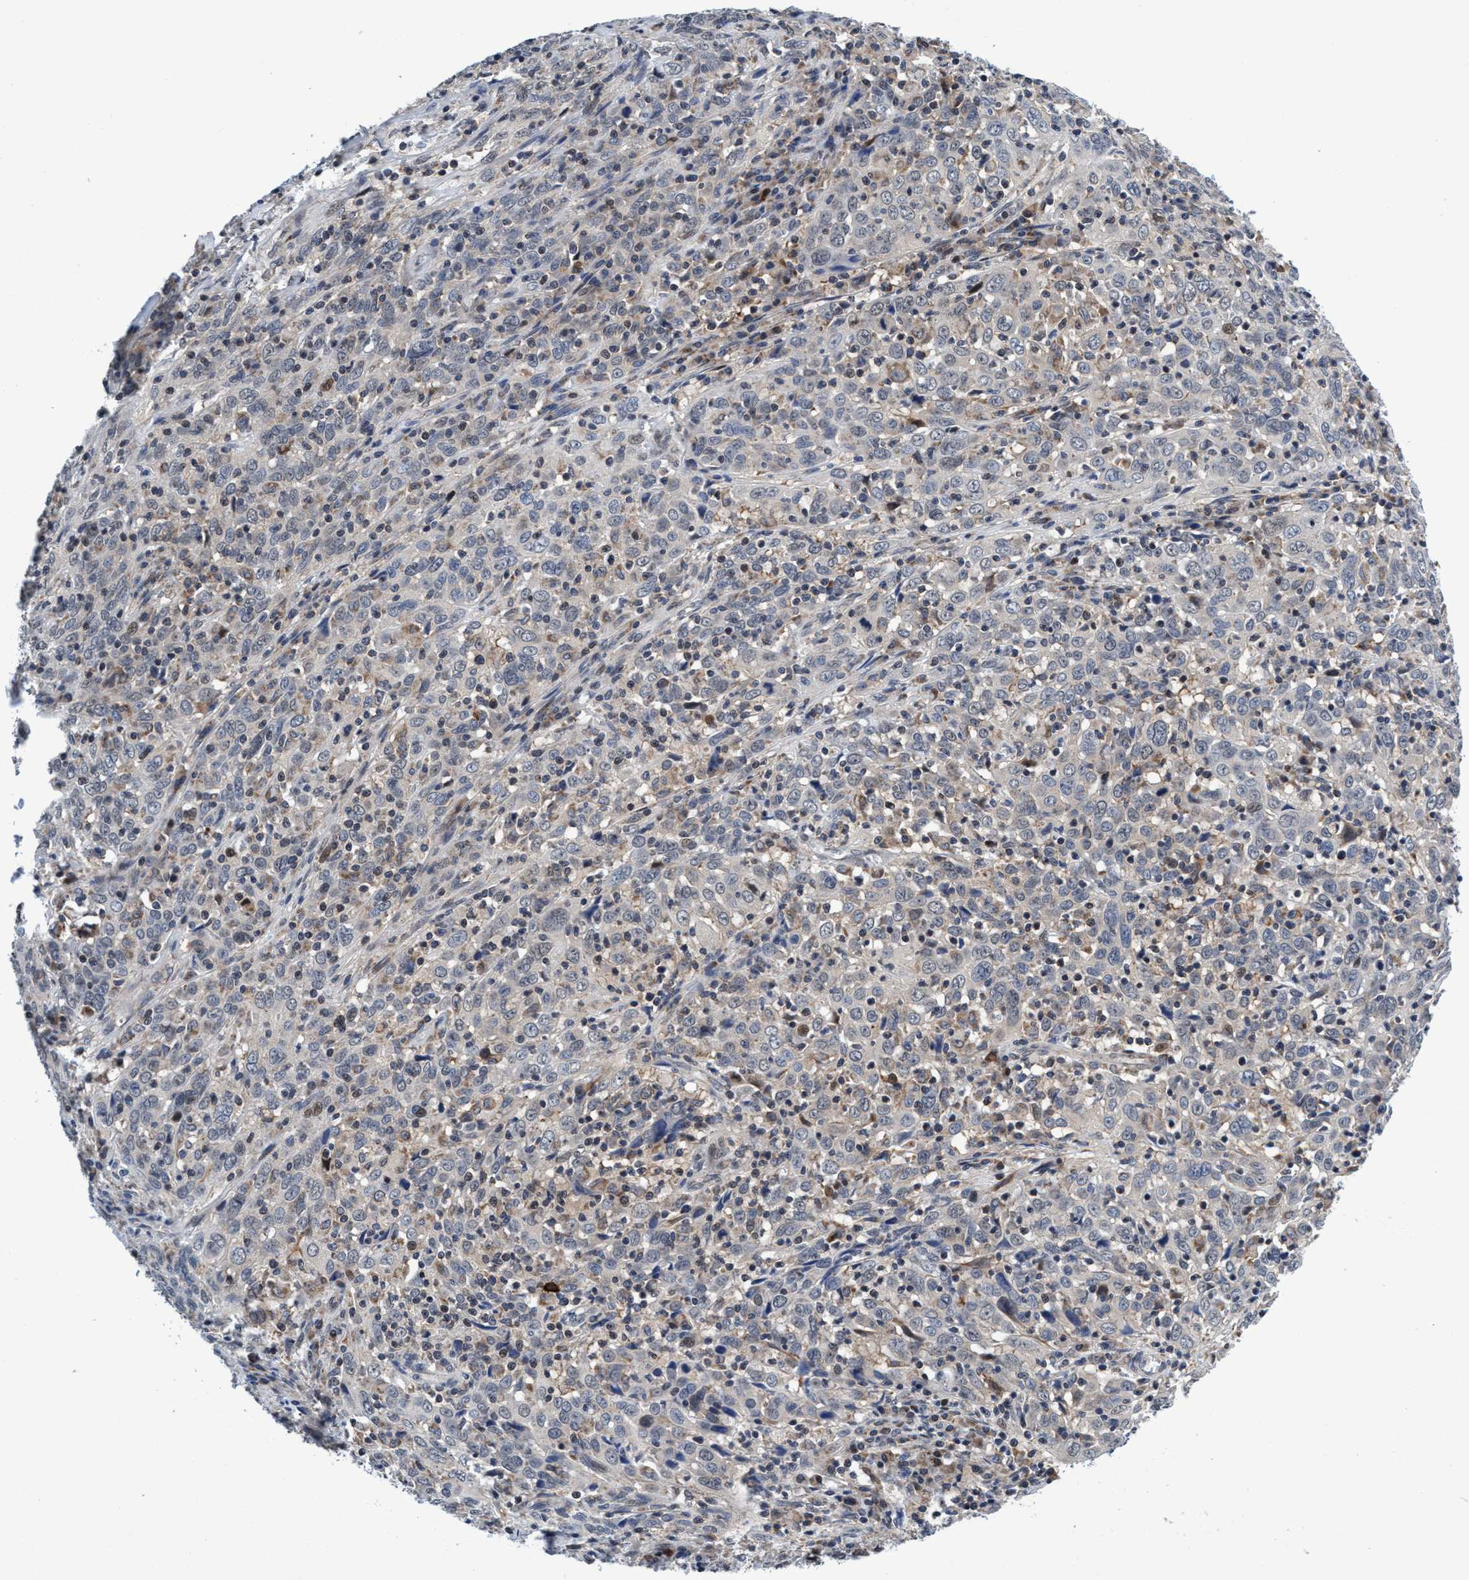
{"staining": {"intensity": "negative", "quantity": "none", "location": "none"}, "tissue": "cervical cancer", "cell_type": "Tumor cells", "image_type": "cancer", "snomed": [{"axis": "morphology", "description": "Squamous cell carcinoma, NOS"}, {"axis": "topography", "description": "Cervix"}], "caption": "Tumor cells are negative for brown protein staining in cervical cancer. Brightfield microscopy of immunohistochemistry (IHC) stained with DAB (3,3'-diaminobenzidine) (brown) and hematoxylin (blue), captured at high magnification.", "gene": "AGAP2", "patient": {"sex": "female", "age": 46}}